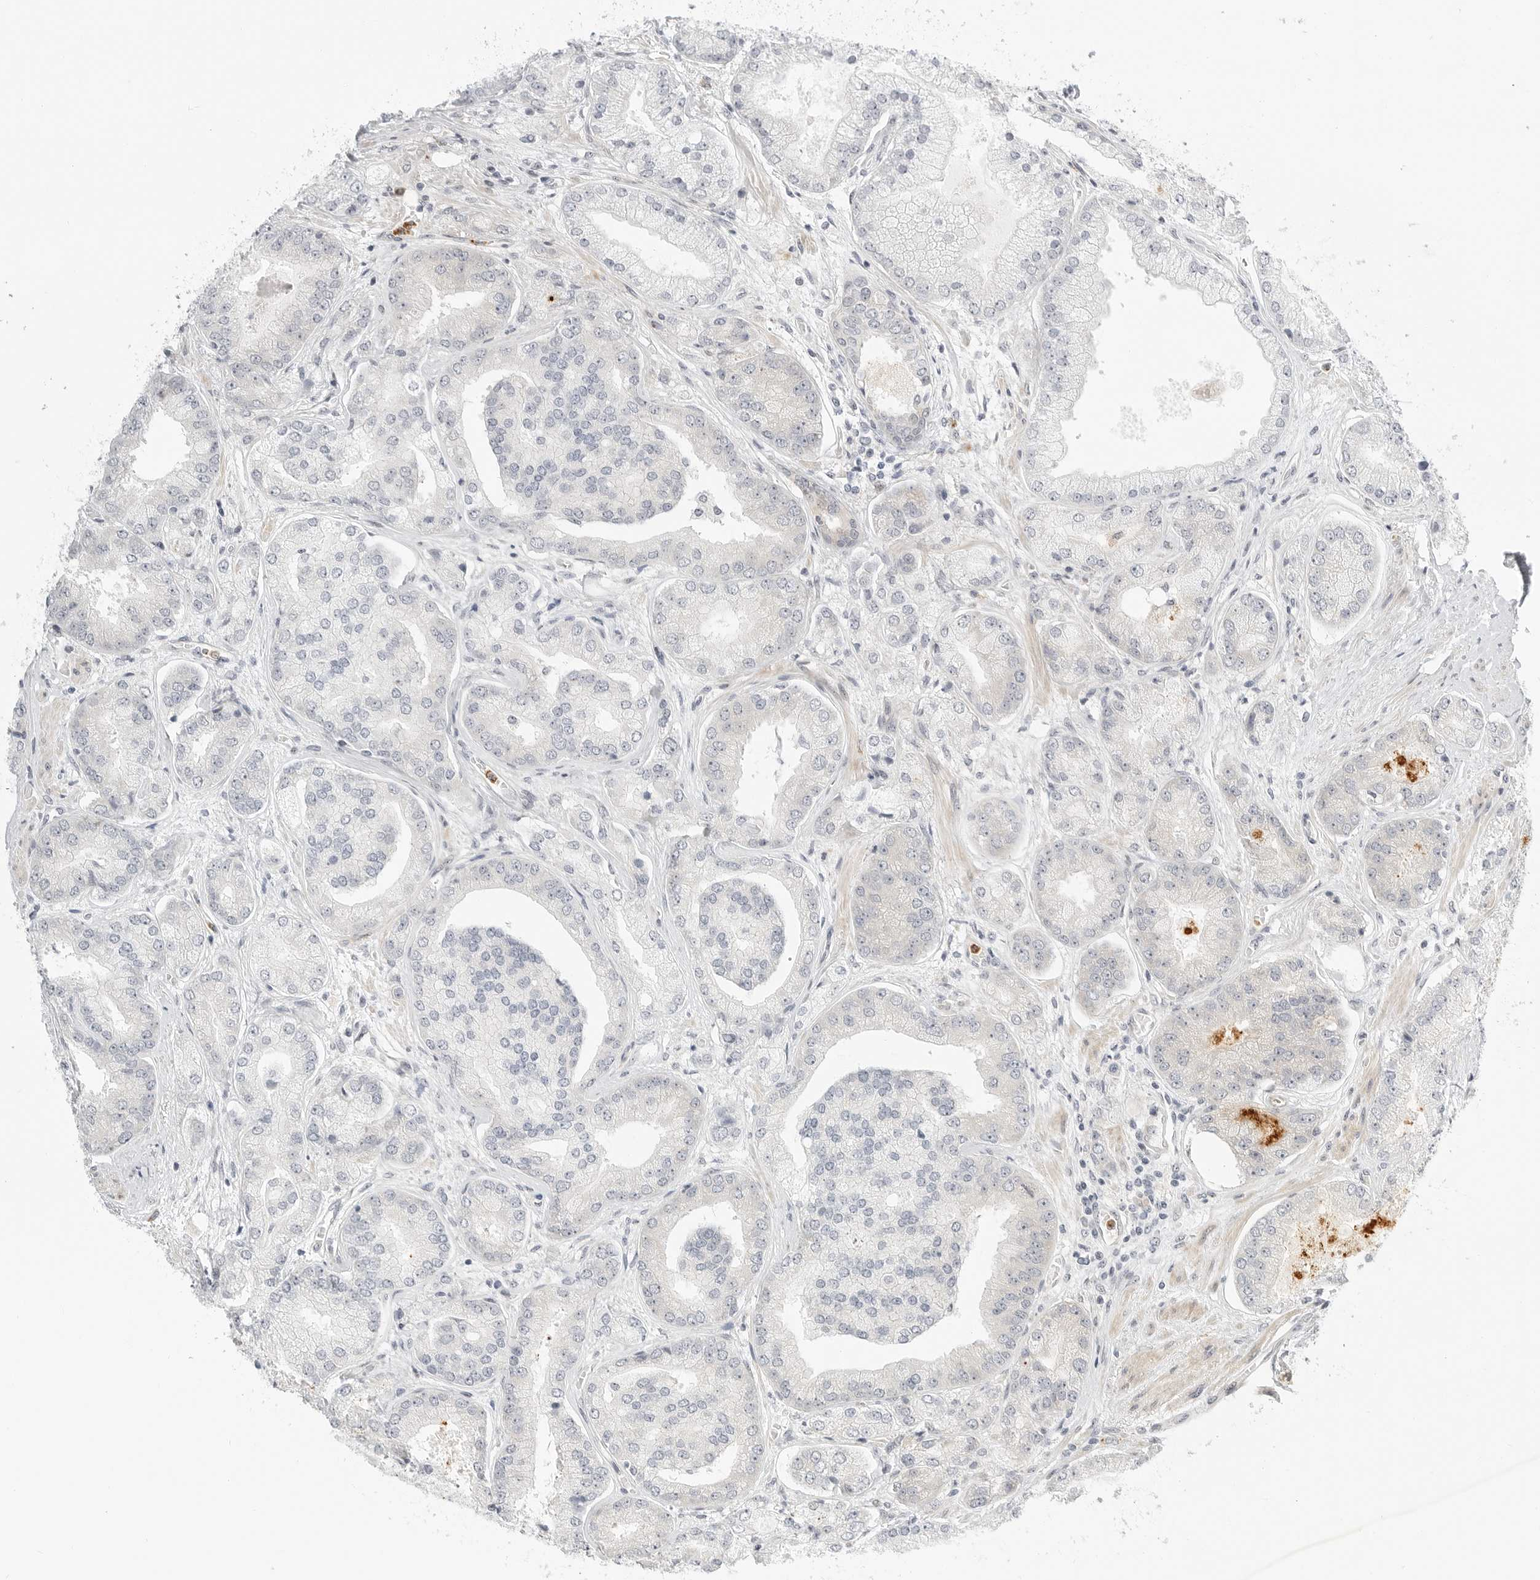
{"staining": {"intensity": "weak", "quantity": "<25%", "location": "nuclear"}, "tissue": "prostate cancer", "cell_type": "Tumor cells", "image_type": "cancer", "snomed": [{"axis": "morphology", "description": "Adenocarcinoma, High grade"}, {"axis": "topography", "description": "Prostate"}], "caption": "IHC micrograph of neoplastic tissue: human prostate cancer (adenocarcinoma (high-grade)) stained with DAB (3,3'-diaminobenzidine) displays no significant protein staining in tumor cells. (DAB (3,3'-diaminobenzidine) immunohistochemistry, high magnification).", "gene": "DSCC1", "patient": {"sex": "male", "age": 58}}